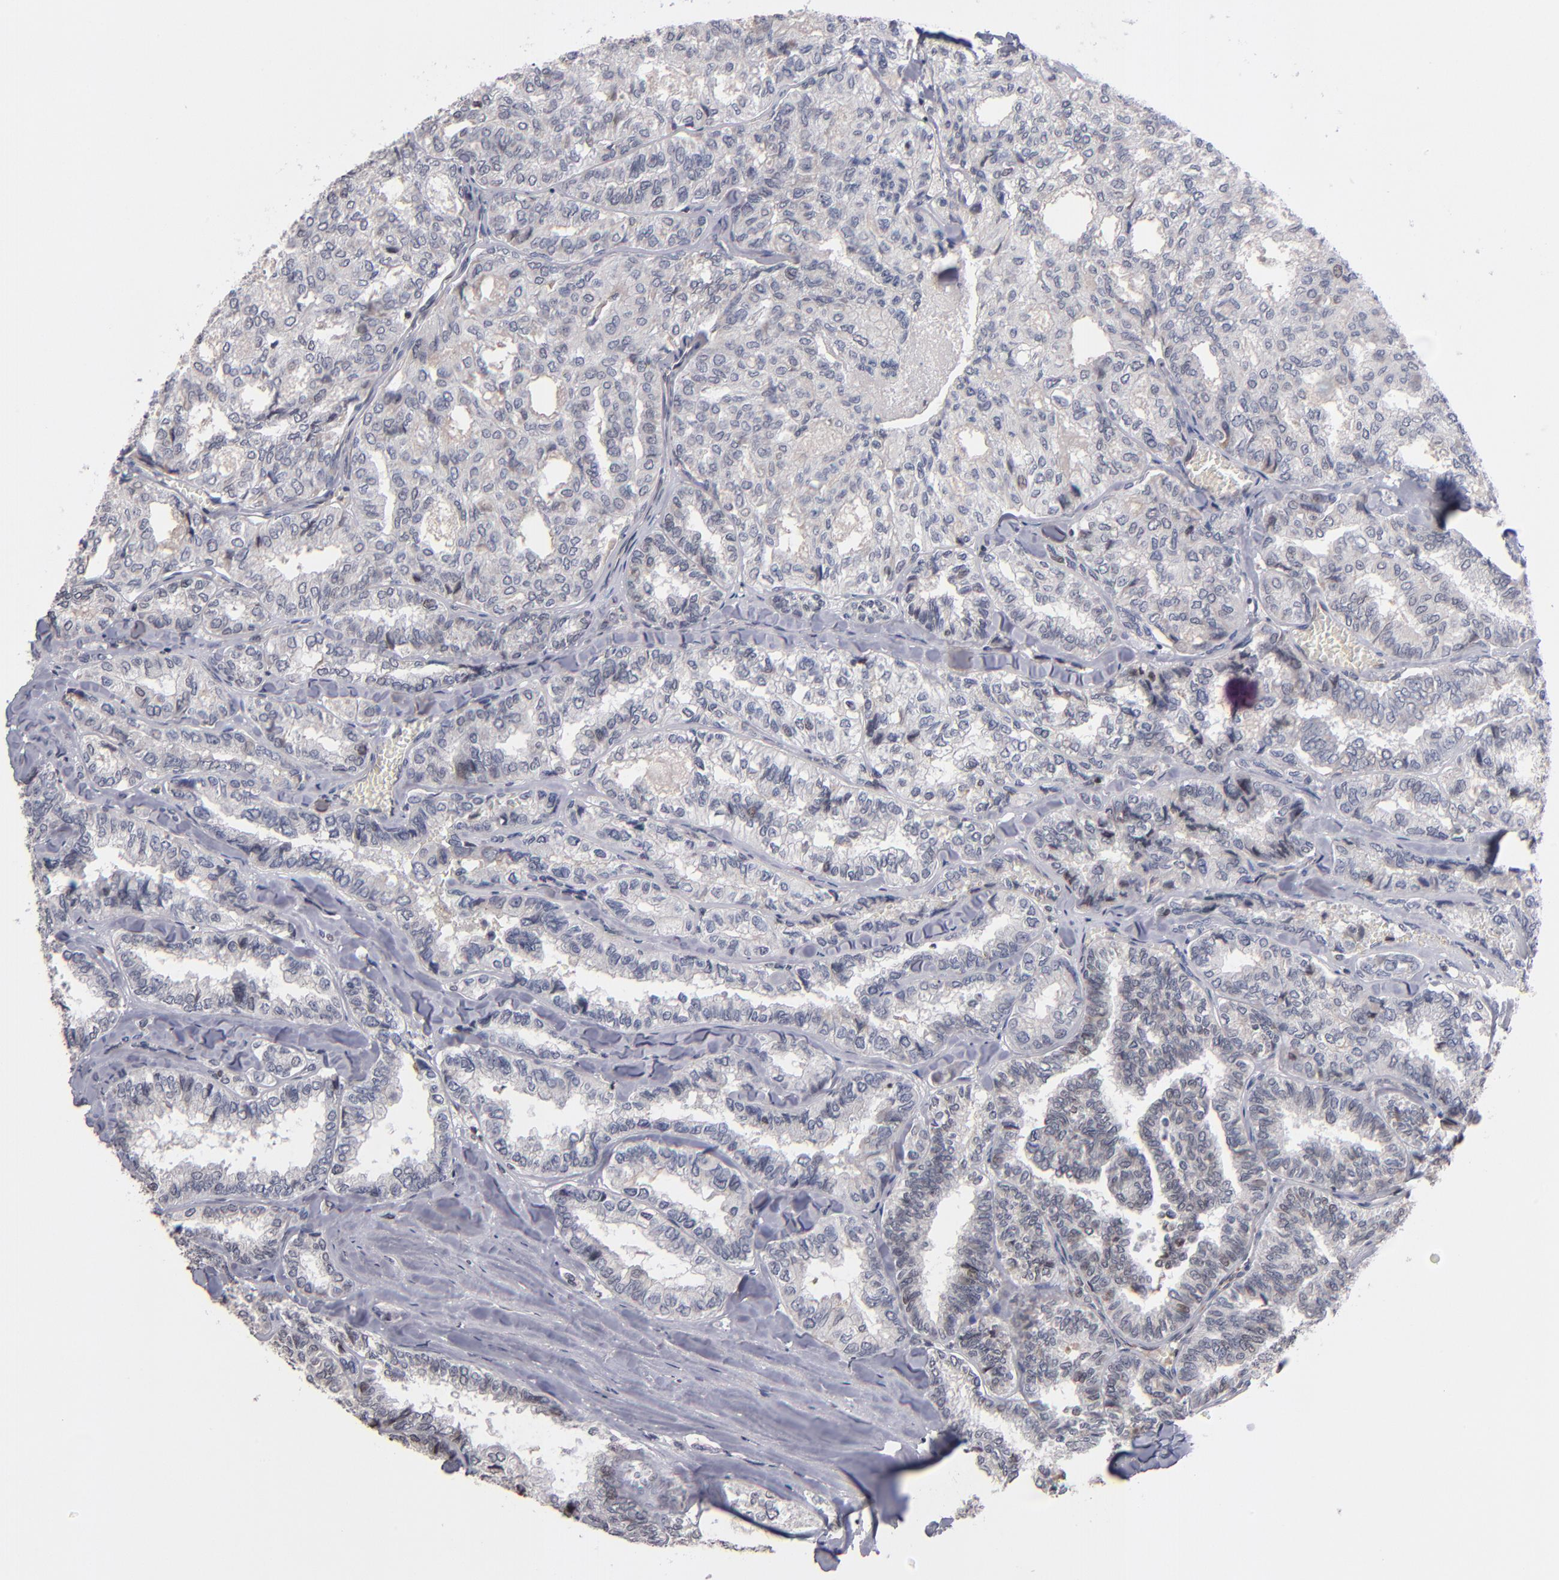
{"staining": {"intensity": "weak", "quantity": "<25%", "location": "nuclear"}, "tissue": "thyroid cancer", "cell_type": "Tumor cells", "image_type": "cancer", "snomed": [{"axis": "morphology", "description": "Papillary adenocarcinoma, NOS"}, {"axis": "topography", "description": "Thyroid gland"}], "caption": "Immunohistochemistry of human papillary adenocarcinoma (thyroid) demonstrates no expression in tumor cells.", "gene": "ODF2", "patient": {"sex": "female", "age": 35}}